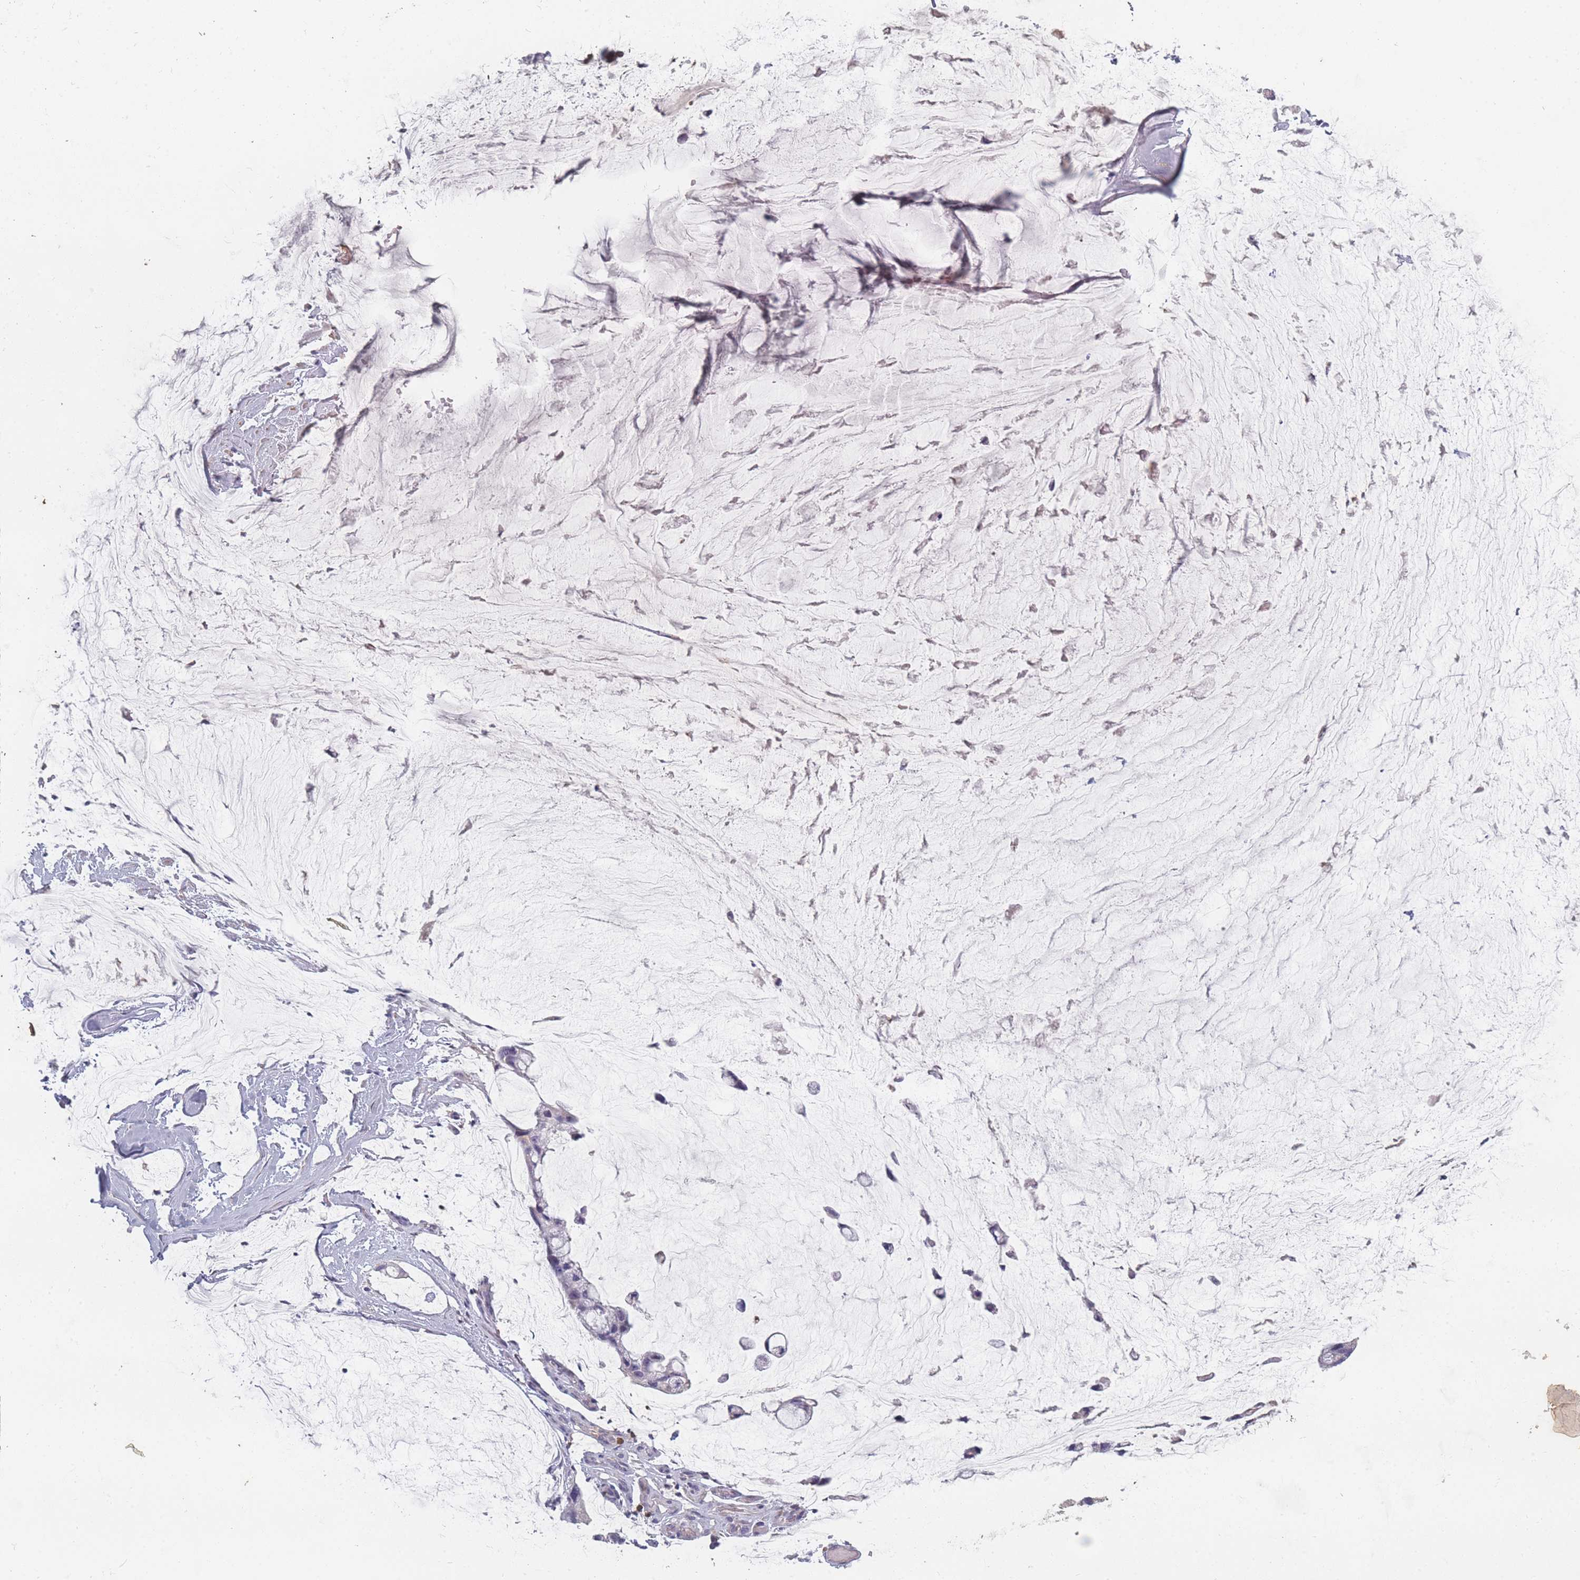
{"staining": {"intensity": "negative", "quantity": "none", "location": "none"}, "tissue": "ovarian cancer", "cell_type": "Tumor cells", "image_type": "cancer", "snomed": [{"axis": "morphology", "description": "Cystadenocarcinoma, mucinous, NOS"}, {"axis": "topography", "description": "Ovary"}], "caption": "High magnification brightfield microscopy of ovarian cancer stained with DAB (brown) and counterstained with hematoxylin (blue): tumor cells show no significant staining.", "gene": "BST1", "patient": {"sex": "female", "age": 39}}